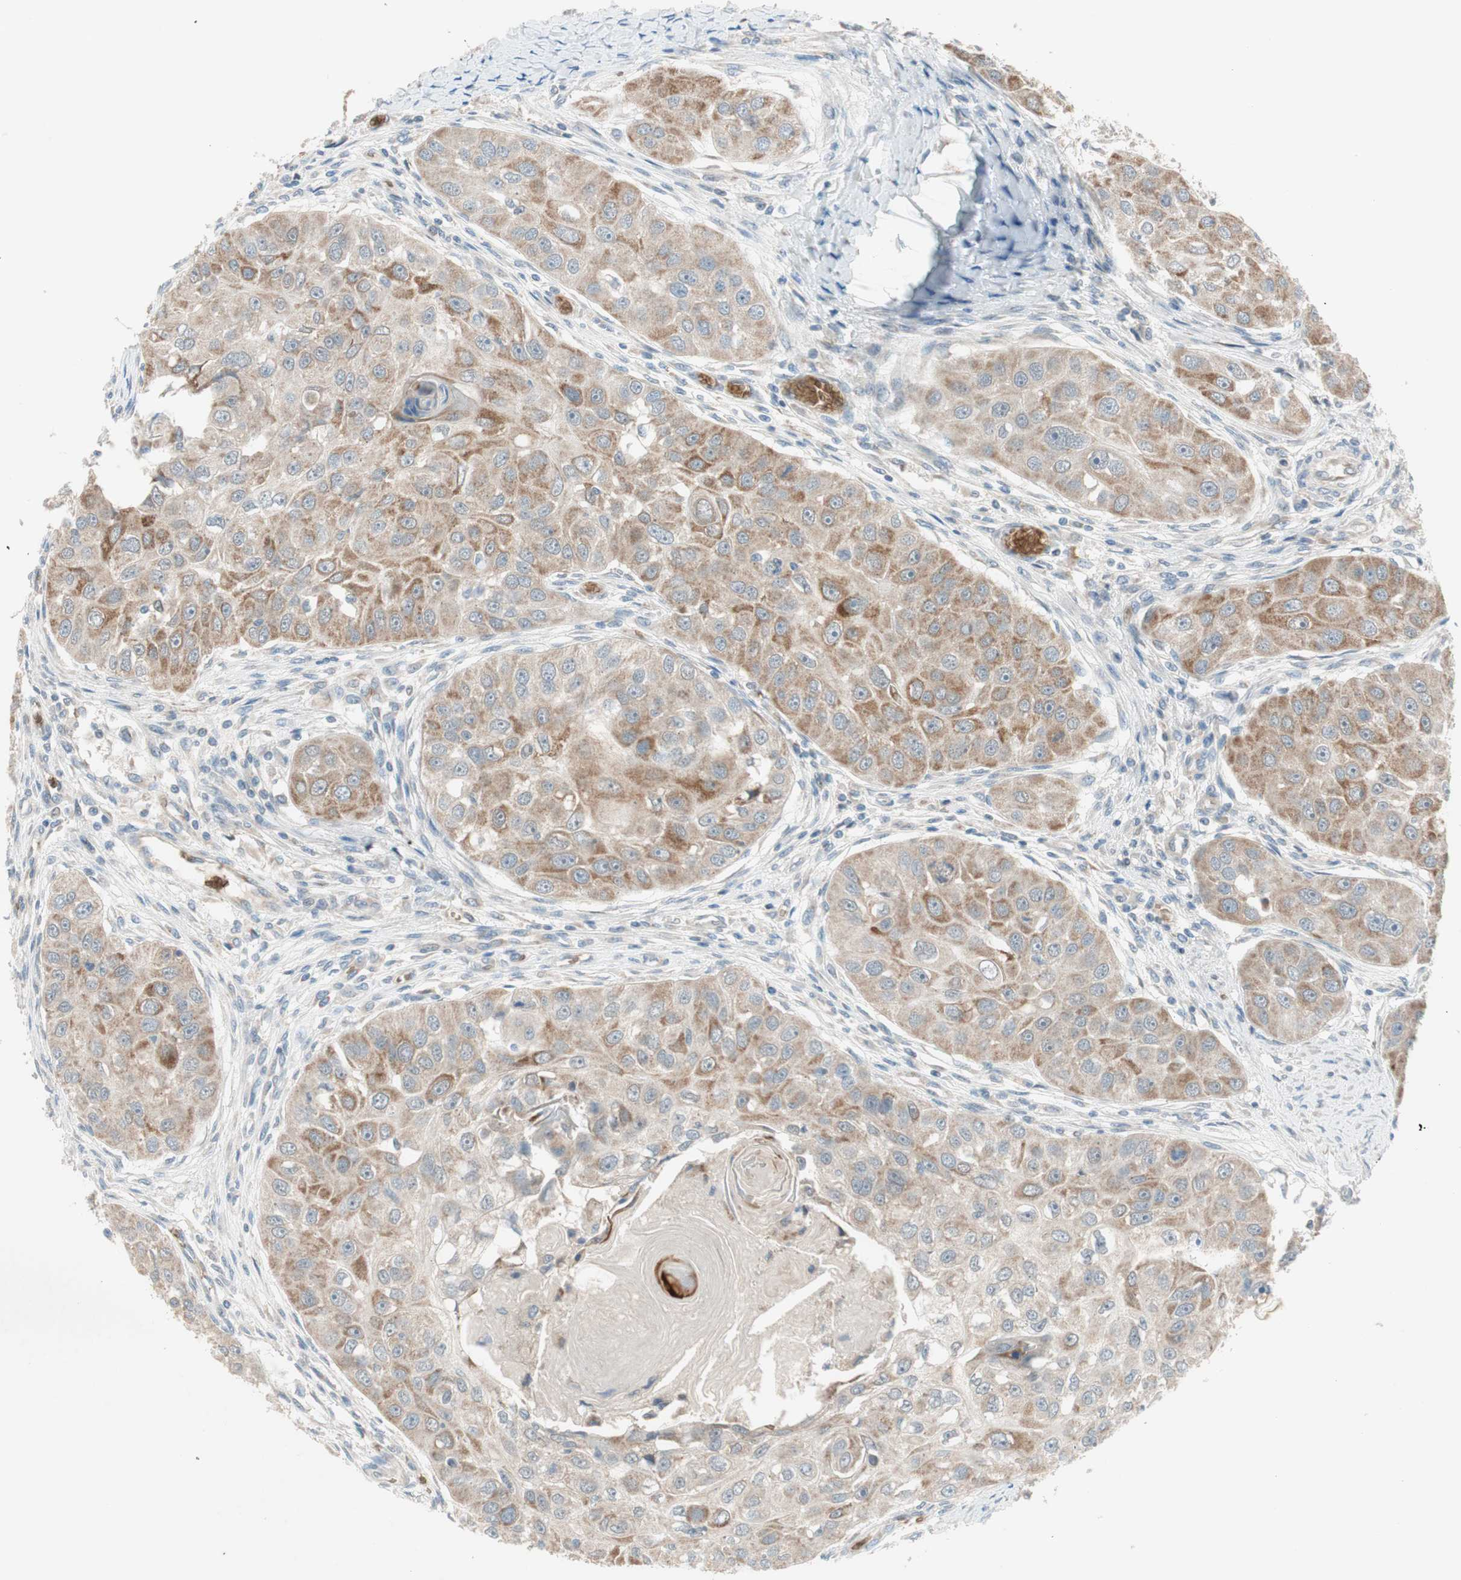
{"staining": {"intensity": "moderate", "quantity": "25%-75%", "location": "cytoplasmic/membranous"}, "tissue": "head and neck cancer", "cell_type": "Tumor cells", "image_type": "cancer", "snomed": [{"axis": "morphology", "description": "Normal tissue, NOS"}, {"axis": "morphology", "description": "Squamous cell carcinoma, NOS"}, {"axis": "topography", "description": "Skeletal muscle"}, {"axis": "topography", "description": "Head-Neck"}], "caption": "Immunohistochemistry (IHC) (DAB (3,3'-diaminobenzidine)) staining of head and neck cancer (squamous cell carcinoma) exhibits moderate cytoplasmic/membranous protein staining in about 25%-75% of tumor cells. Nuclei are stained in blue.", "gene": "GYPC", "patient": {"sex": "male", "age": 51}}